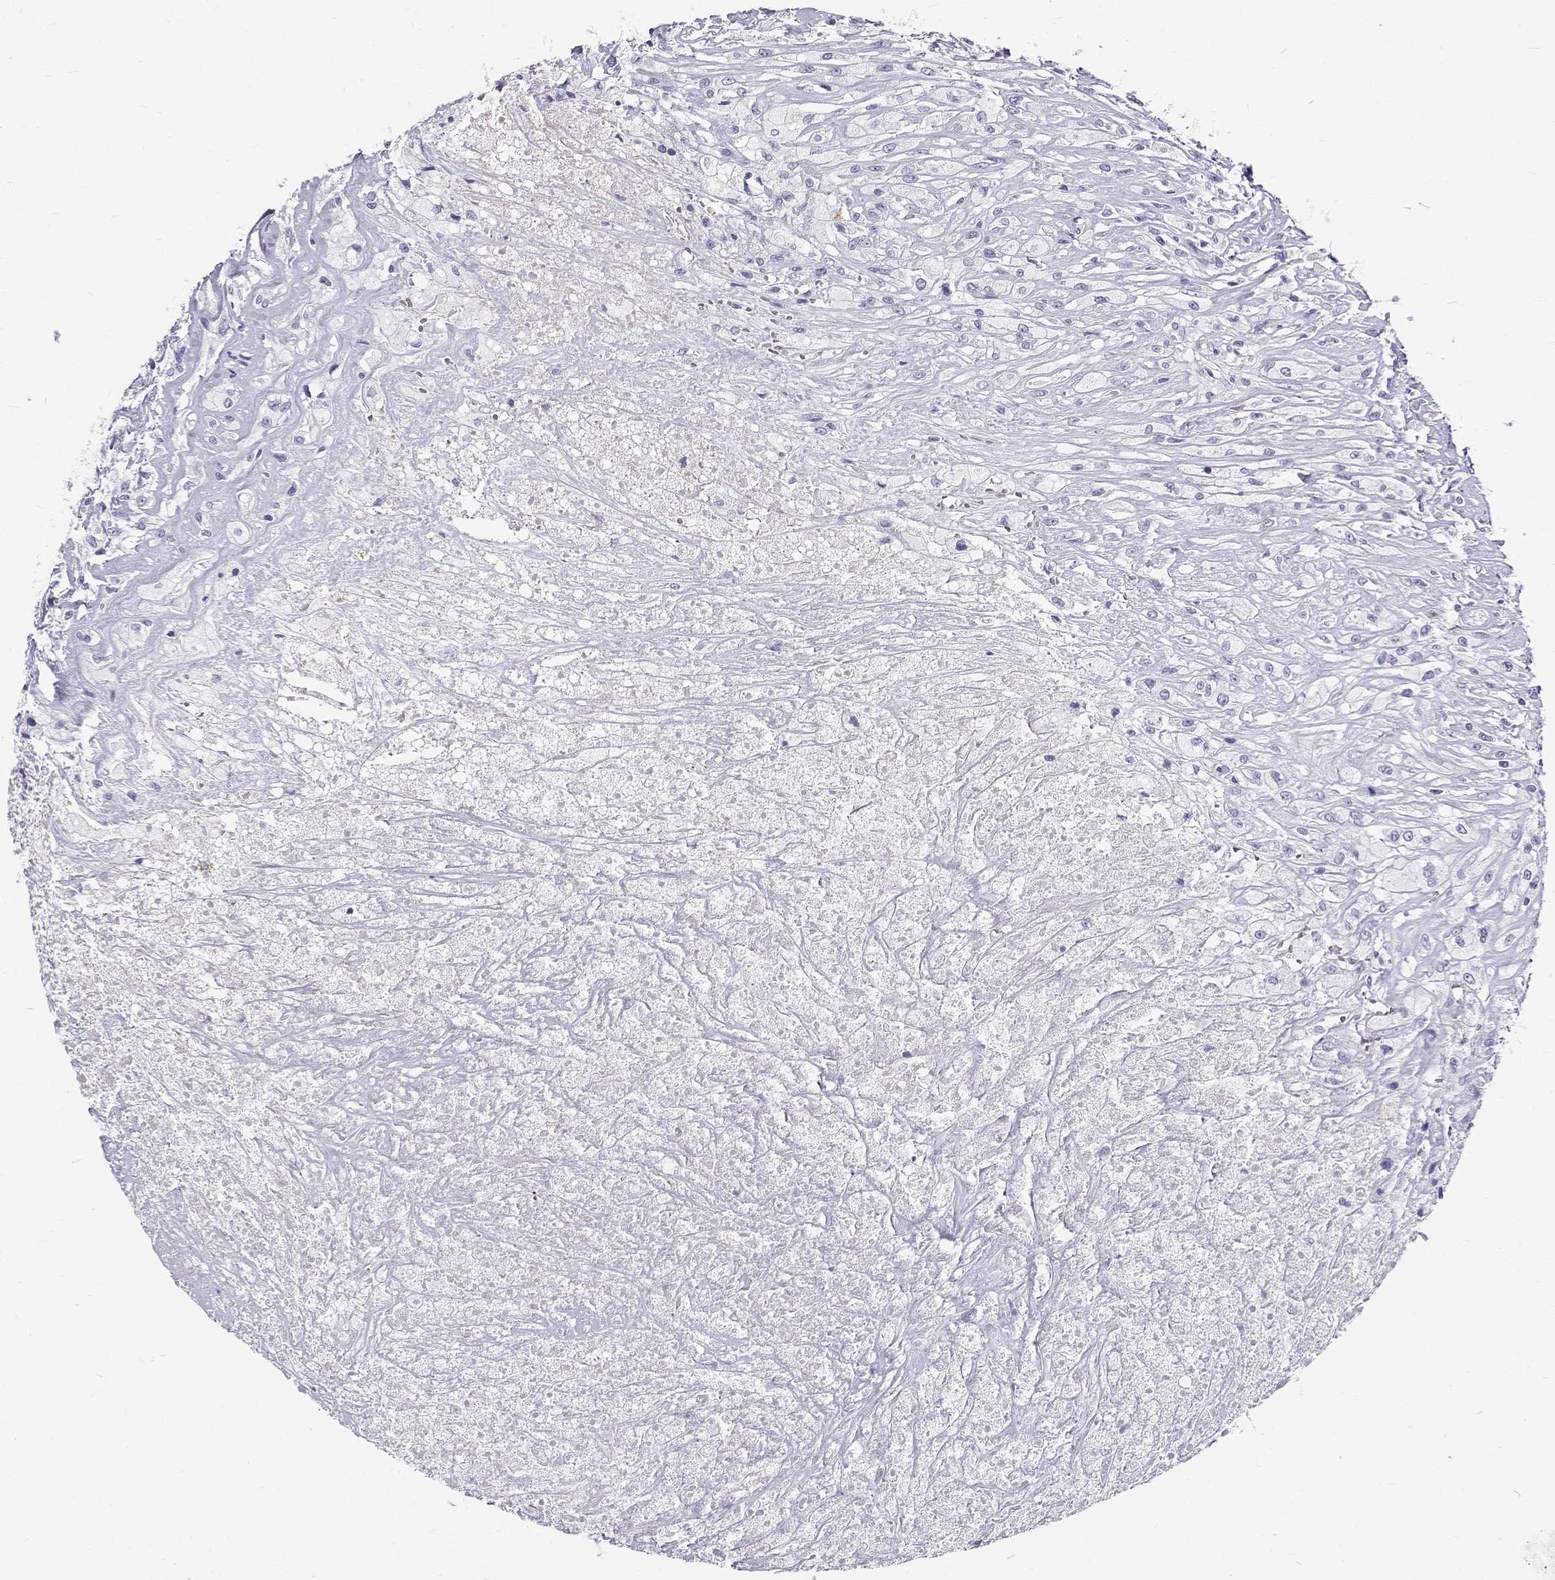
{"staining": {"intensity": "negative", "quantity": "none", "location": "none"}, "tissue": "testis cancer", "cell_type": "Tumor cells", "image_type": "cancer", "snomed": [{"axis": "morphology", "description": "Necrosis, NOS"}, {"axis": "morphology", "description": "Carcinoma, Embryonal, NOS"}, {"axis": "topography", "description": "Testis"}], "caption": "Micrograph shows no protein staining in tumor cells of embryonal carcinoma (testis) tissue.", "gene": "IGSF1", "patient": {"sex": "male", "age": 19}}